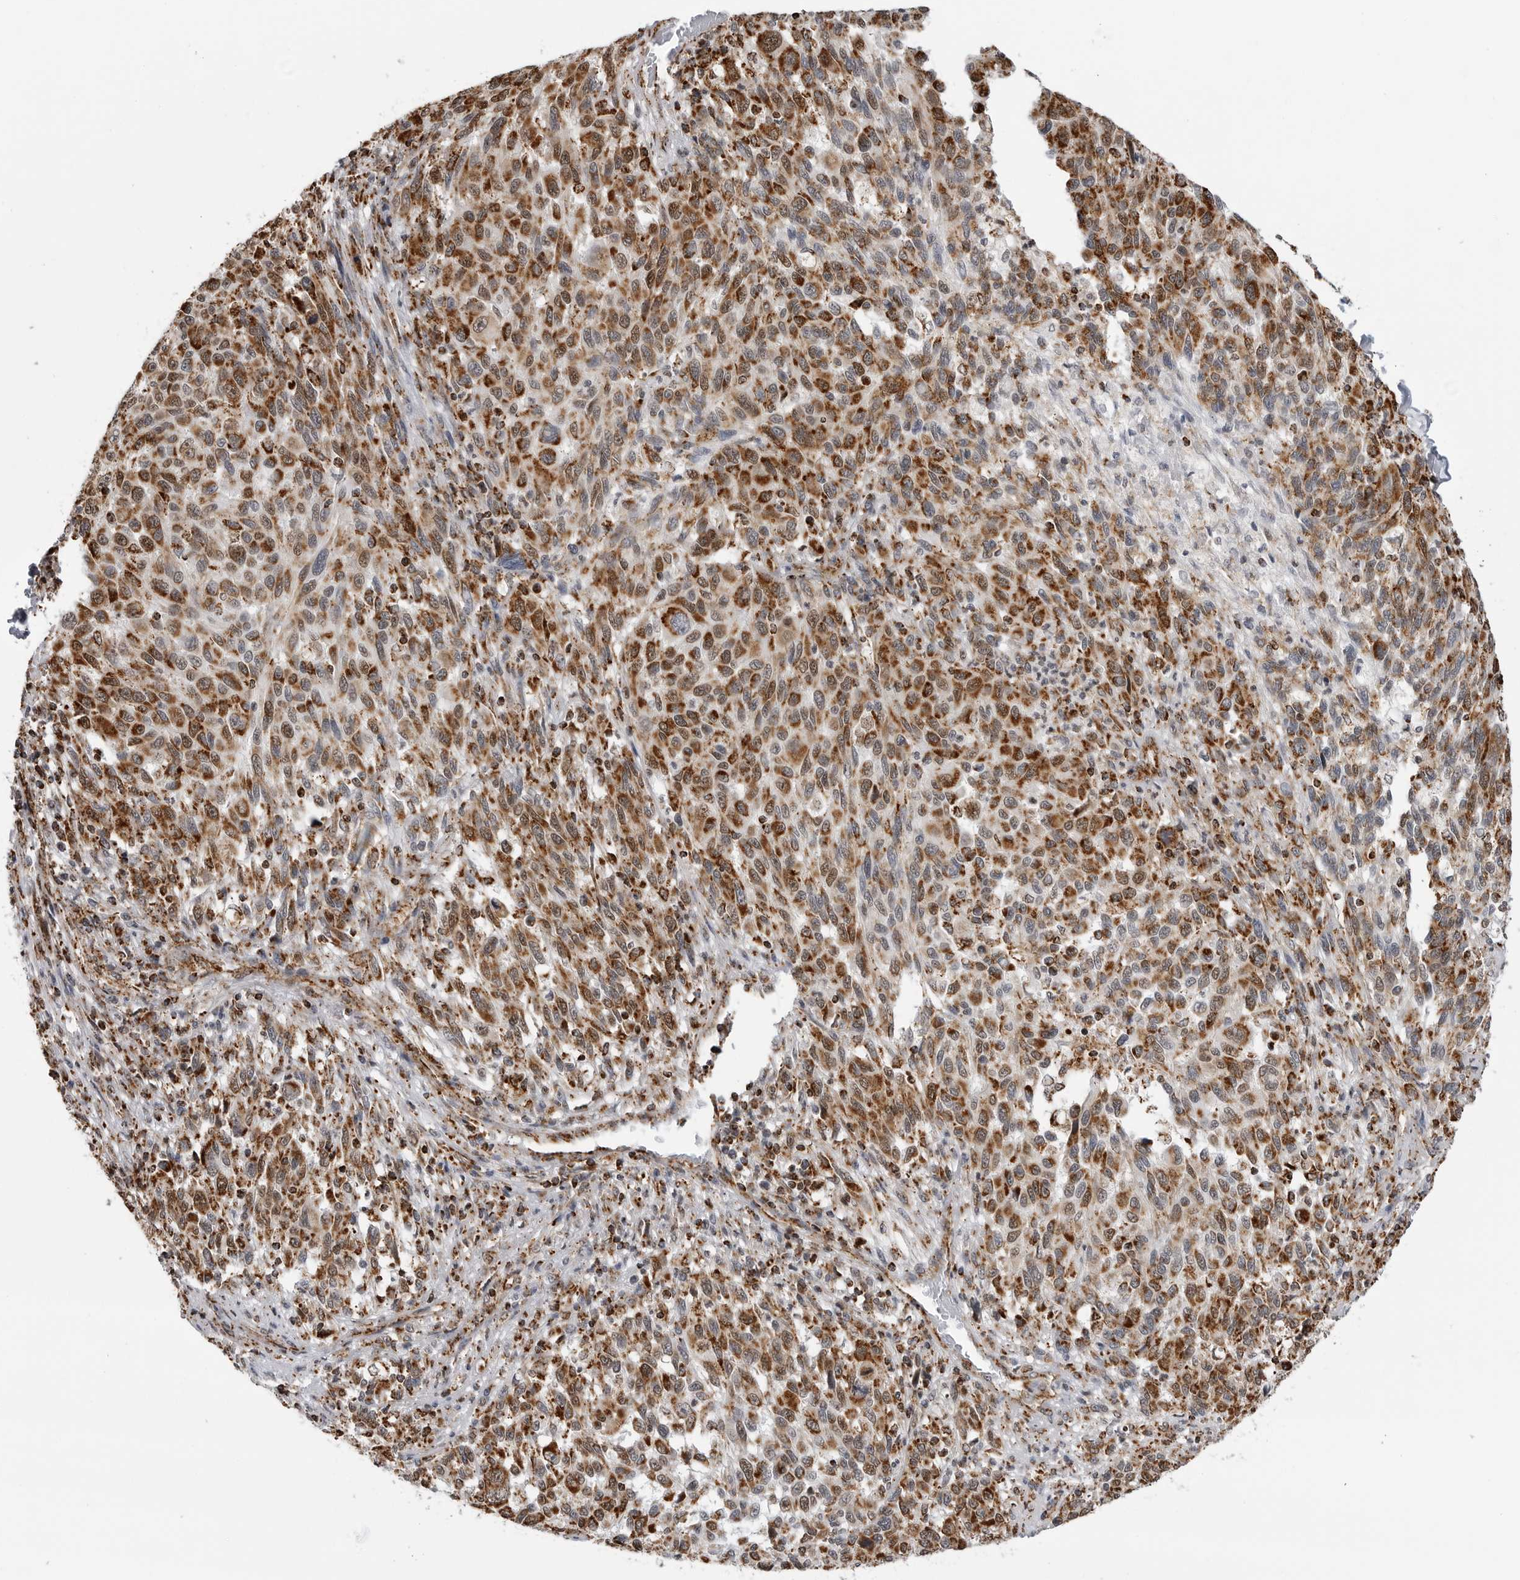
{"staining": {"intensity": "strong", "quantity": ">75%", "location": "cytoplasmic/membranous"}, "tissue": "melanoma", "cell_type": "Tumor cells", "image_type": "cancer", "snomed": [{"axis": "morphology", "description": "Malignant melanoma, Metastatic site"}, {"axis": "topography", "description": "Lymph node"}], "caption": "IHC micrograph of malignant melanoma (metastatic site) stained for a protein (brown), which exhibits high levels of strong cytoplasmic/membranous positivity in approximately >75% of tumor cells.", "gene": "COX5A", "patient": {"sex": "male", "age": 61}}